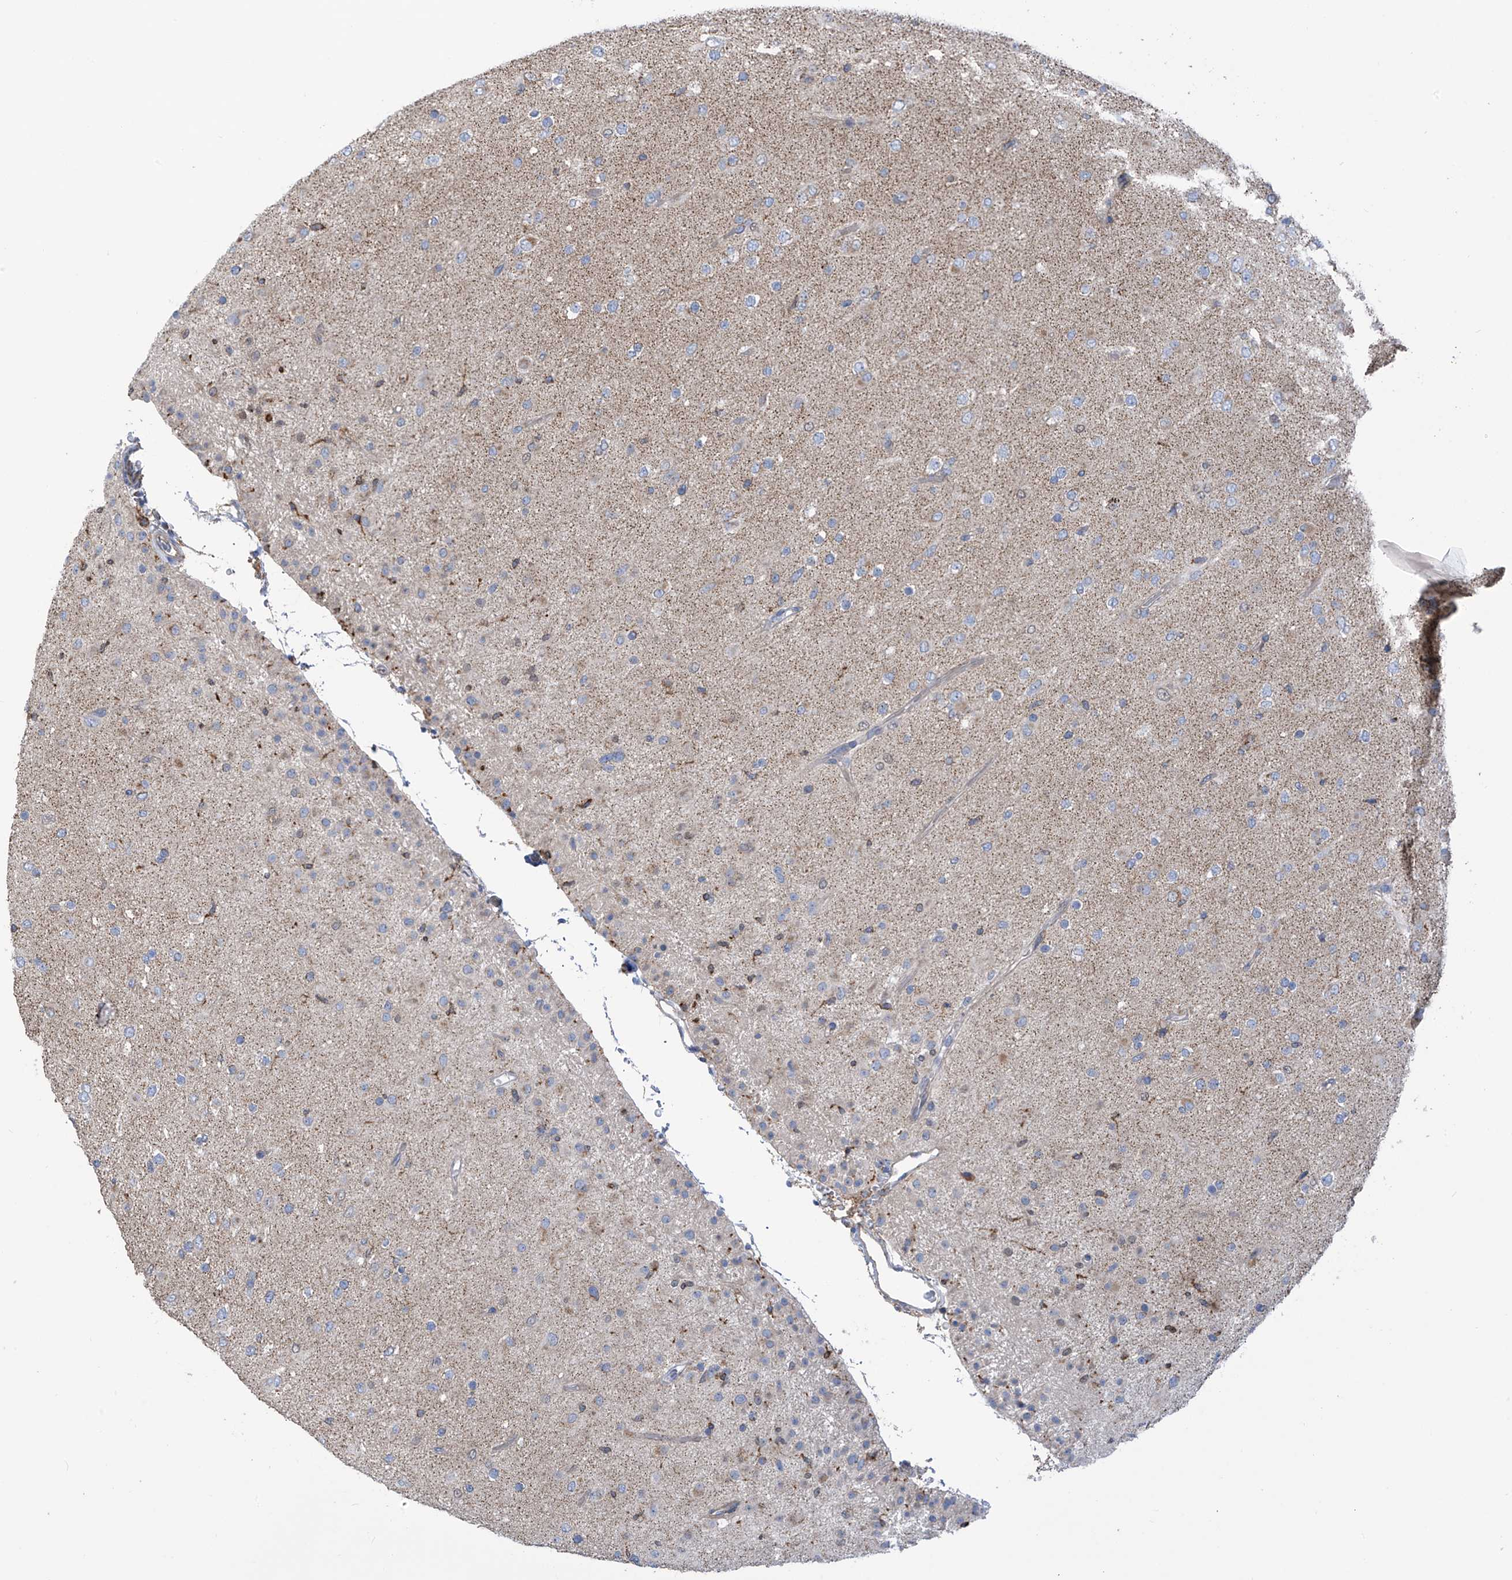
{"staining": {"intensity": "negative", "quantity": "none", "location": "none"}, "tissue": "glioma", "cell_type": "Tumor cells", "image_type": "cancer", "snomed": [{"axis": "morphology", "description": "Glioma, malignant, Low grade"}, {"axis": "topography", "description": "Brain"}], "caption": "Immunohistochemistry image of neoplastic tissue: human malignant glioma (low-grade) stained with DAB (3,3'-diaminobenzidine) demonstrates no significant protein staining in tumor cells.", "gene": "EIF5B", "patient": {"sex": "male", "age": 65}}